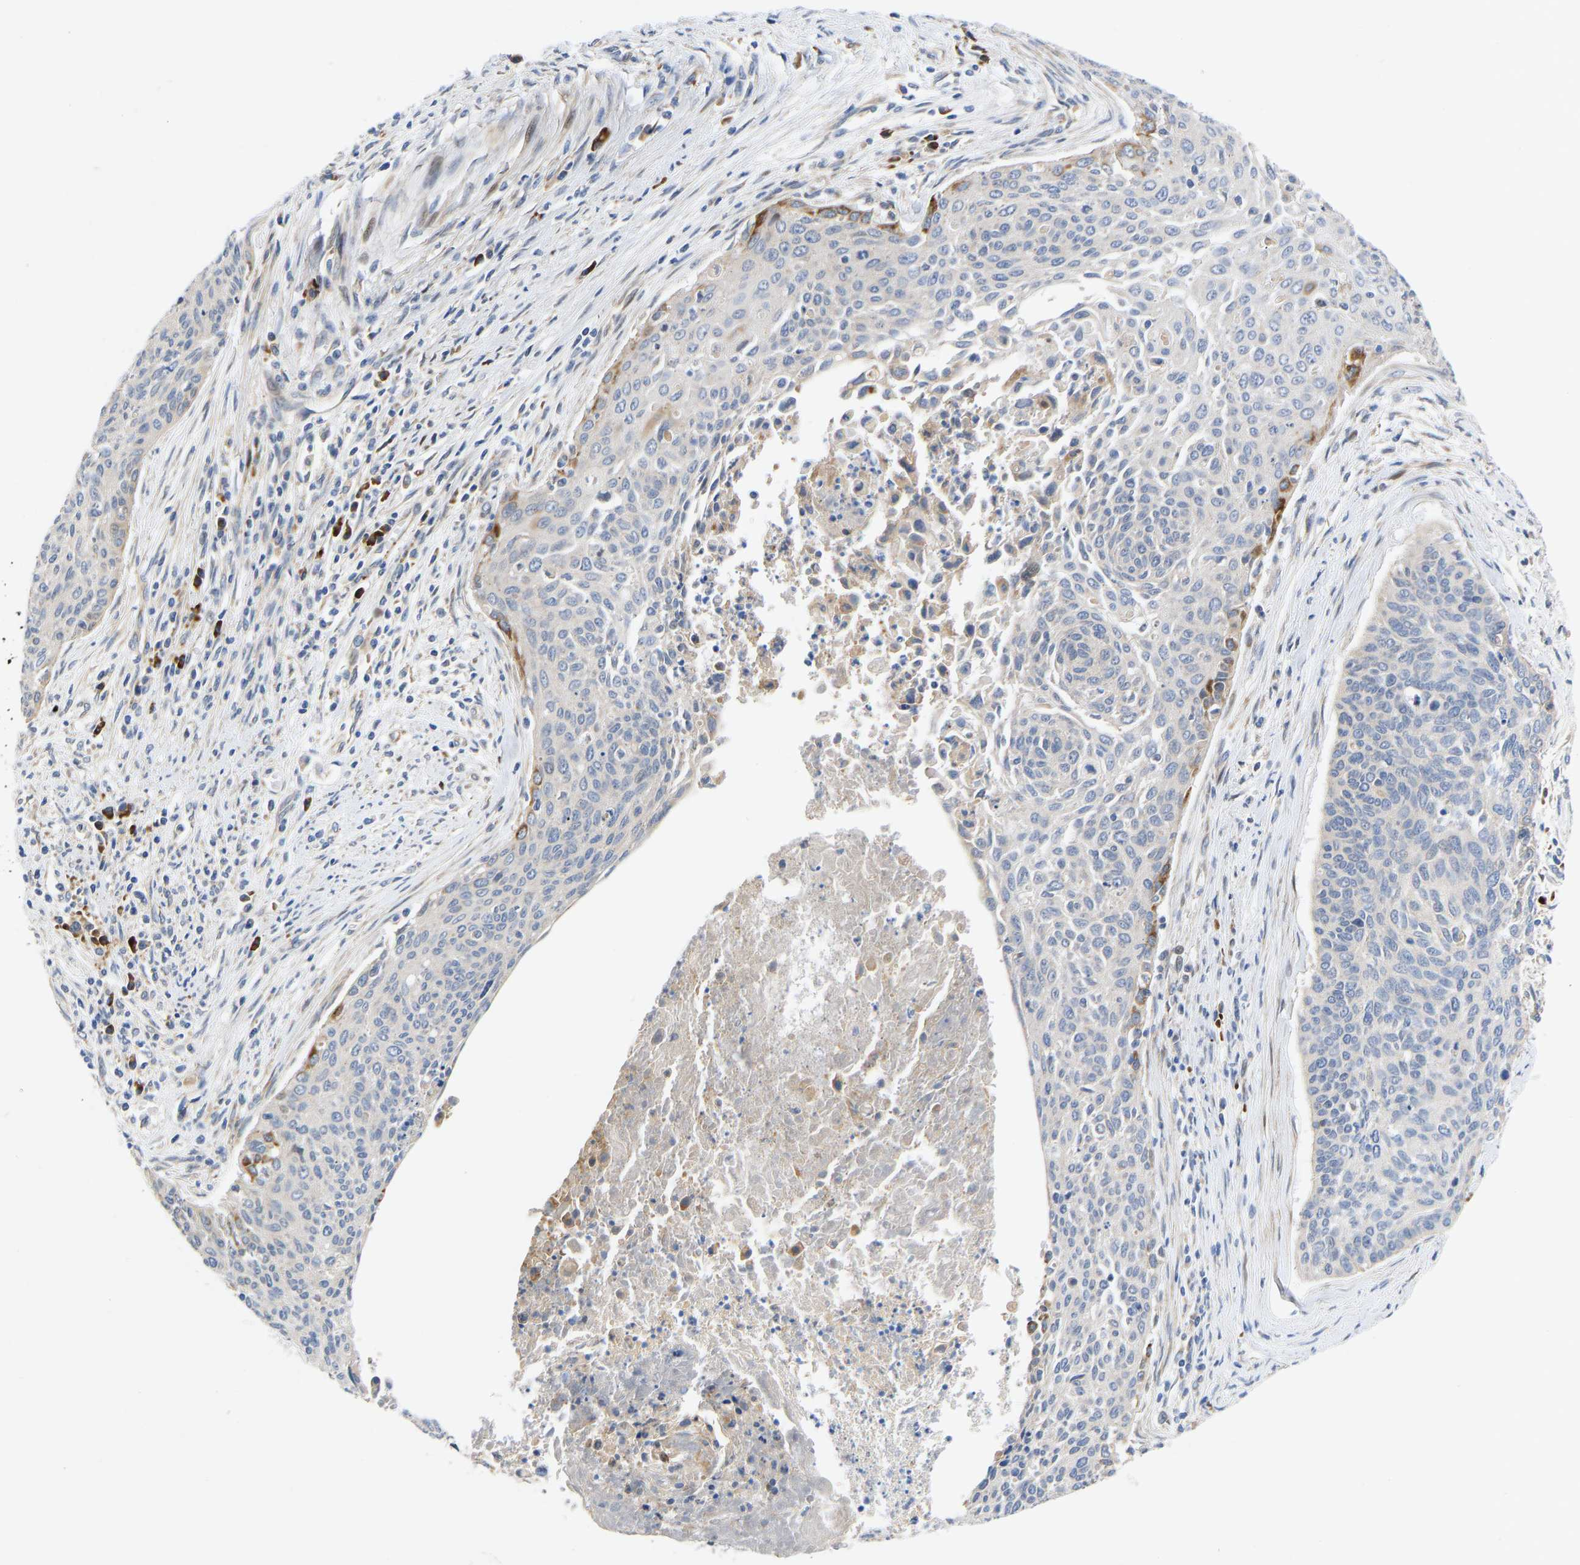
{"staining": {"intensity": "weak", "quantity": "<25%", "location": "cytoplasmic/membranous"}, "tissue": "cervical cancer", "cell_type": "Tumor cells", "image_type": "cancer", "snomed": [{"axis": "morphology", "description": "Squamous cell carcinoma, NOS"}, {"axis": "topography", "description": "Cervix"}], "caption": "The micrograph shows no staining of tumor cells in cervical cancer.", "gene": "TMEM38B", "patient": {"sex": "female", "age": 55}}